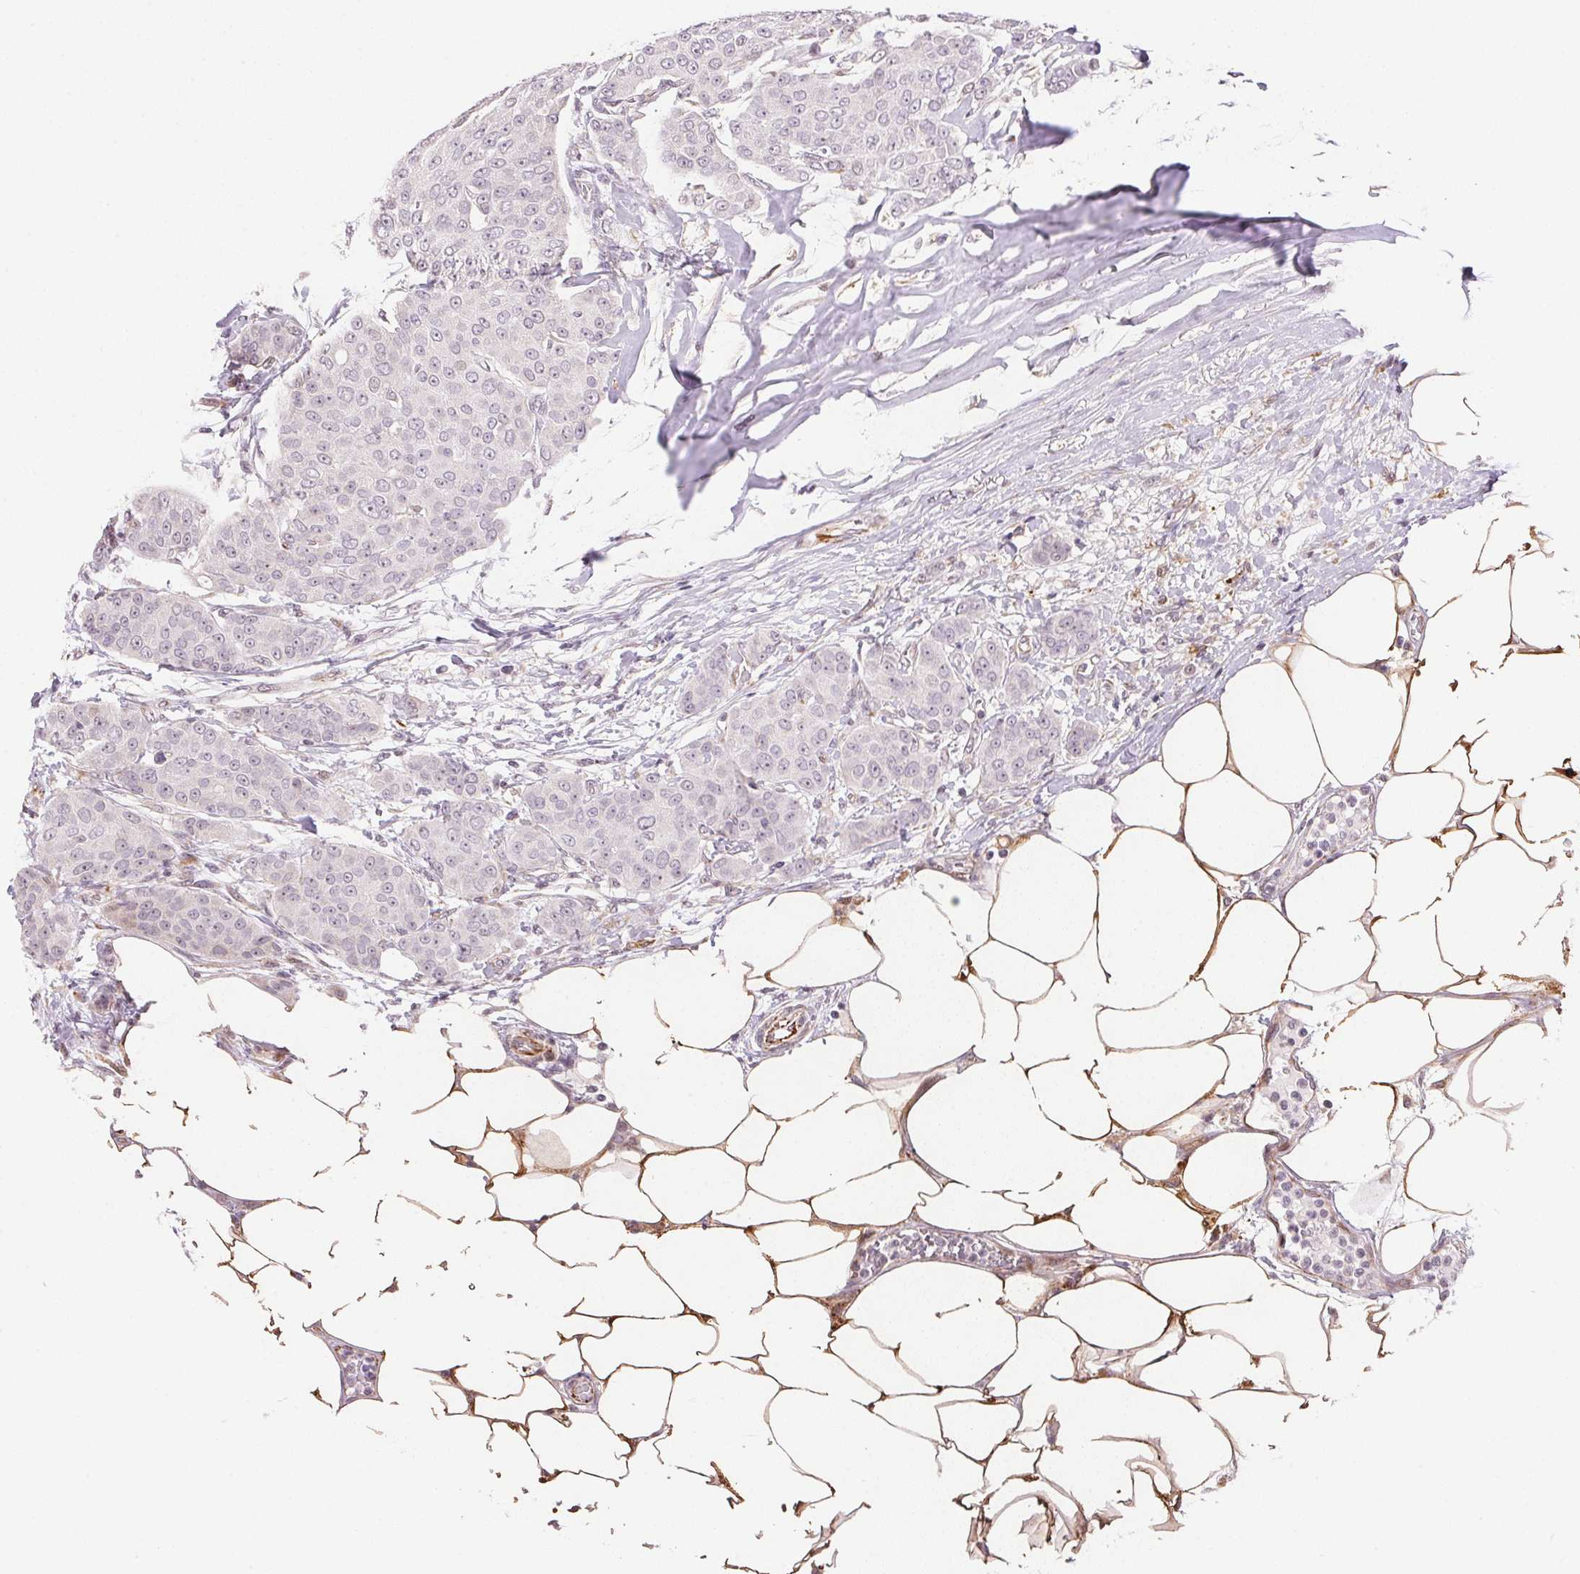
{"staining": {"intensity": "negative", "quantity": "none", "location": "none"}, "tissue": "breast cancer", "cell_type": "Tumor cells", "image_type": "cancer", "snomed": [{"axis": "morphology", "description": "Duct carcinoma"}, {"axis": "topography", "description": "Breast"}], "caption": "Infiltrating ductal carcinoma (breast) was stained to show a protein in brown. There is no significant staining in tumor cells. The staining was performed using DAB to visualize the protein expression in brown, while the nuclei were stained in blue with hematoxylin (Magnification: 20x).", "gene": "GYG2", "patient": {"sex": "female", "age": 91}}